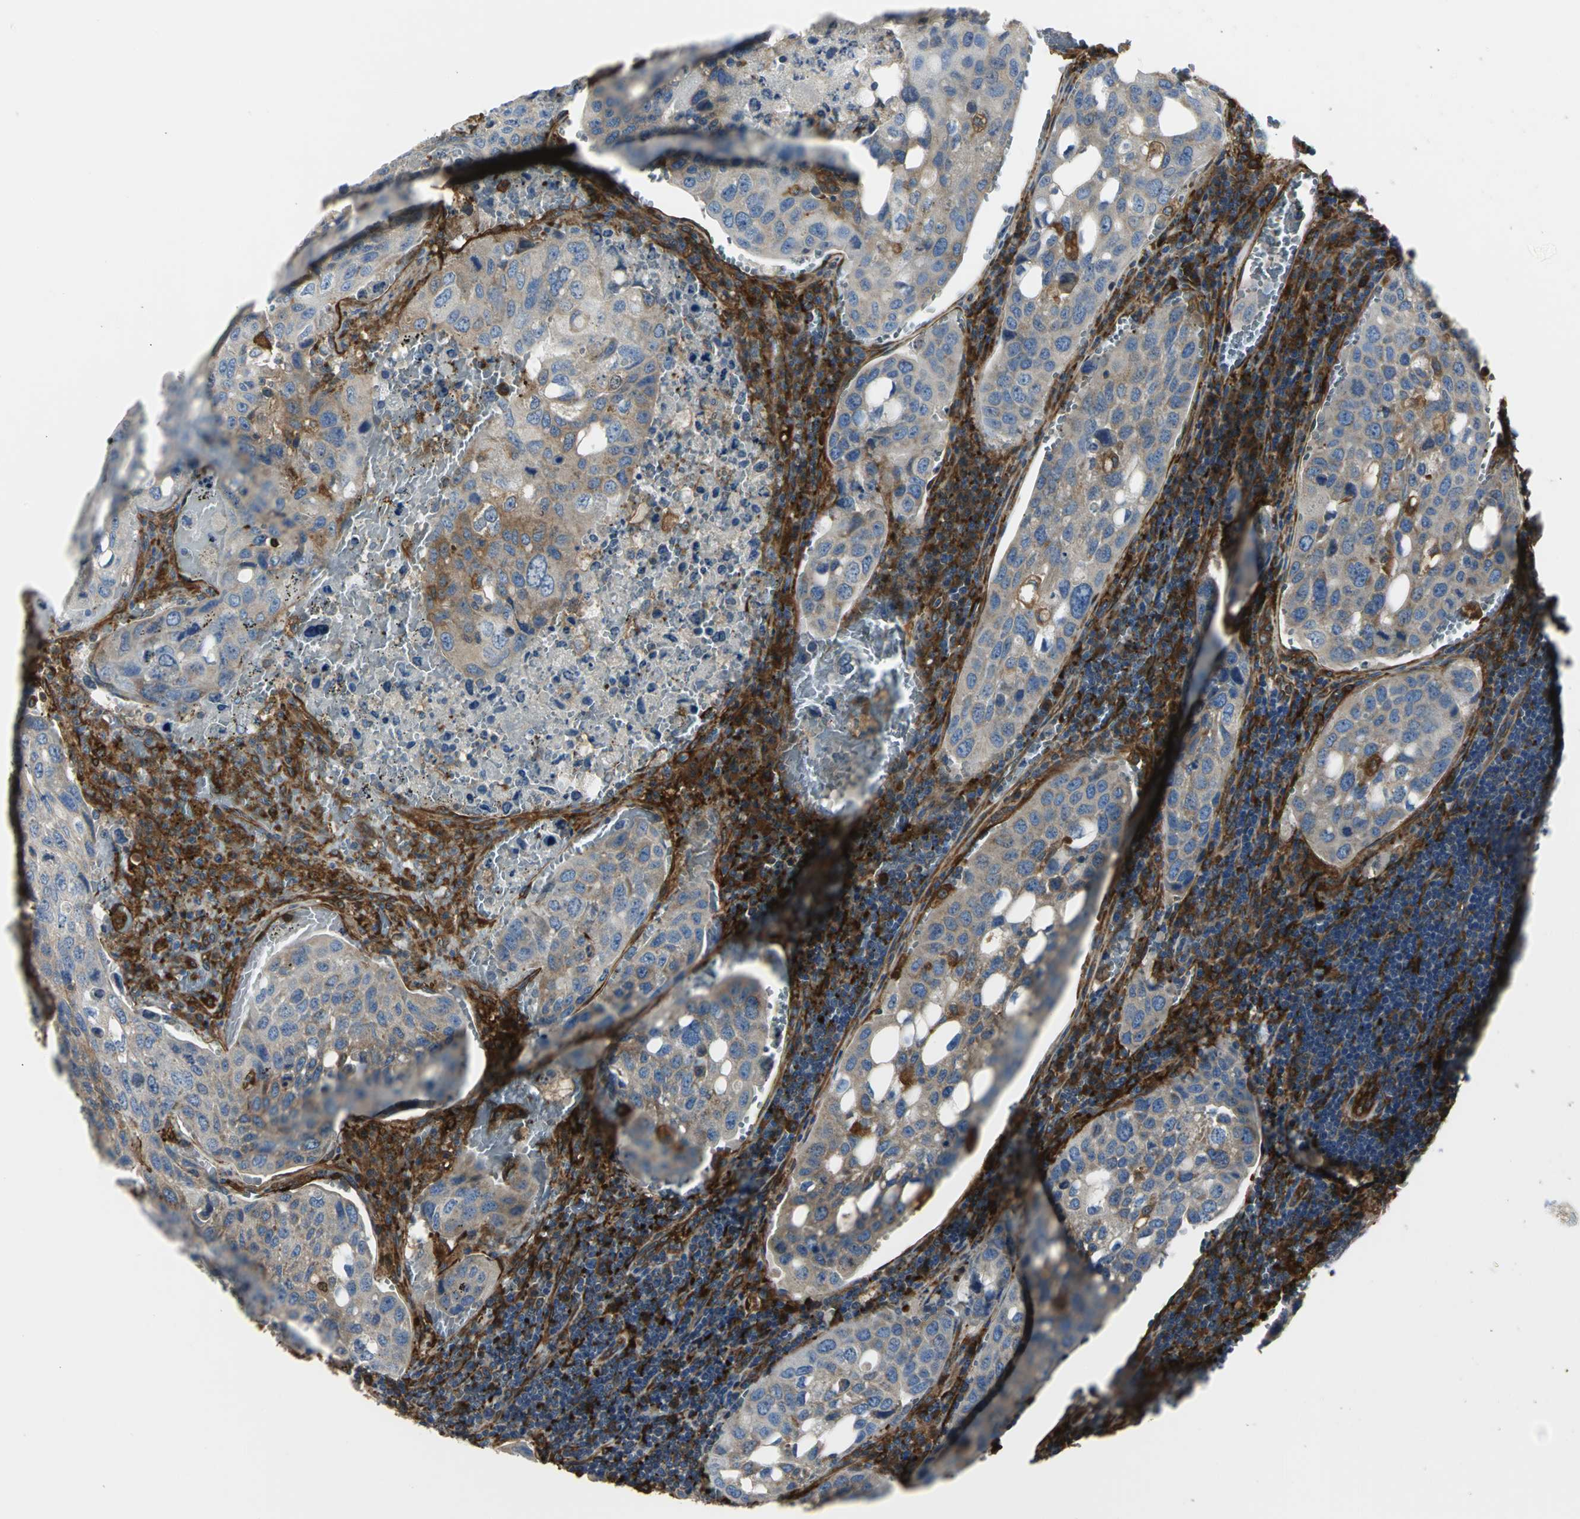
{"staining": {"intensity": "moderate", "quantity": "25%-75%", "location": "cytoplasmic/membranous"}, "tissue": "urothelial cancer", "cell_type": "Tumor cells", "image_type": "cancer", "snomed": [{"axis": "morphology", "description": "Urothelial carcinoma, High grade"}, {"axis": "topography", "description": "Lymph node"}, {"axis": "topography", "description": "Urinary bladder"}], "caption": "Urothelial cancer tissue shows moderate cytoplasmic/membranous positivity in approximately 25%-75% of tumor cells, visualized by immunohistochemistry. The protein is stained brown, and the nuclei are stained in blue (DAB IHC with brightfield microscopy, high magnification).", "gene": "CHRNB1", "patient": {"sex": "male", "age": 51}}